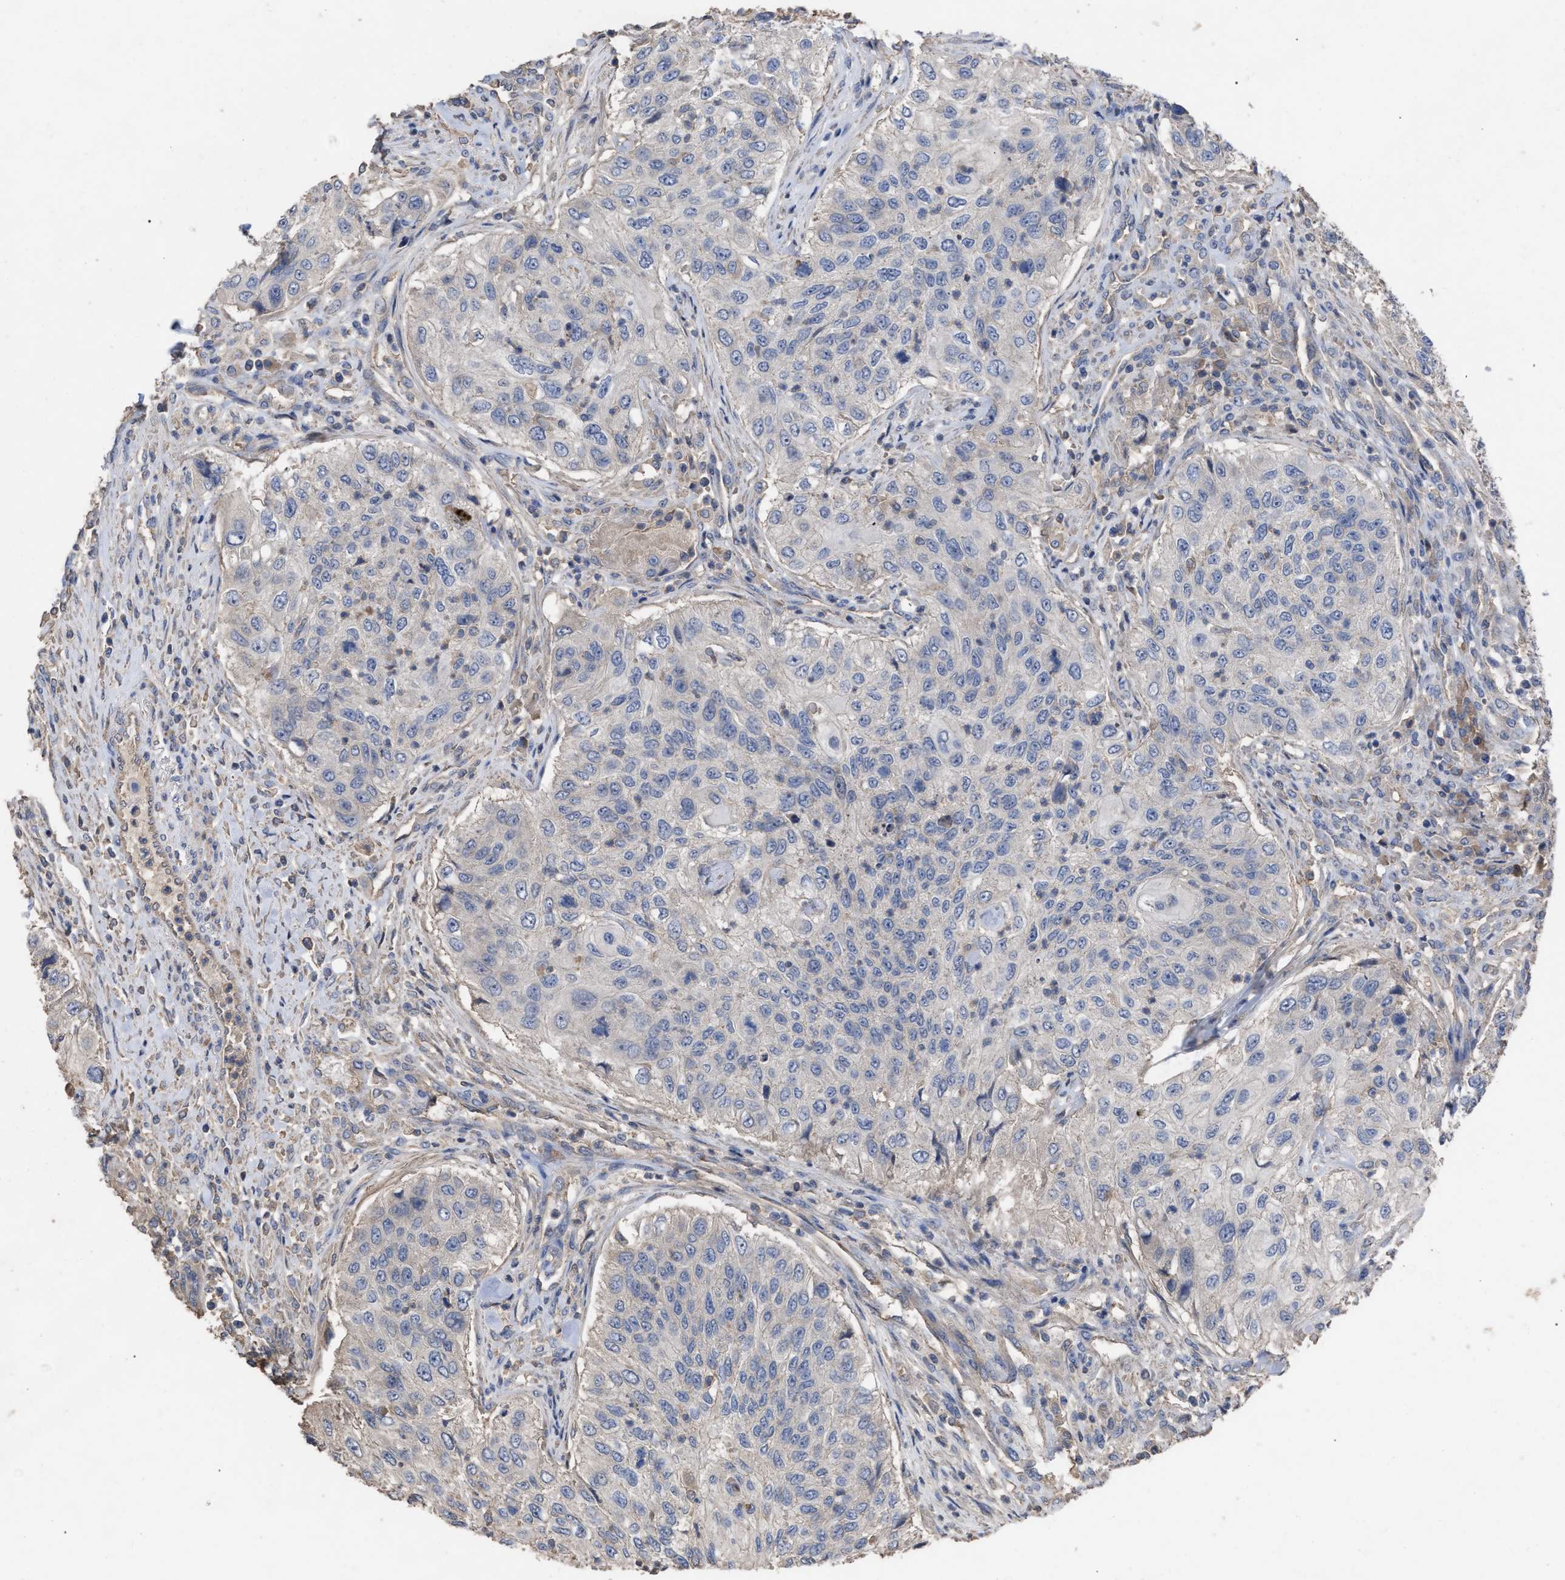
{"staining": {"intensity": "negative", "quantity": "none", "location": "none"}, "tissue": "urothelial cancer", "cell_type": "Tumor cells", "image_type": "cancer", "snomed": [{"axis": "morphology", "description": "Urothelial carcinoma, High grade"}, {"axis": "topography", "description": "Urinary bladder"}], "caption": "Tumor cells show no significant protein positivity in urothelial cancer.", "gene": "BTN2A1", "patient": {"sex": "female", "age": 60}}